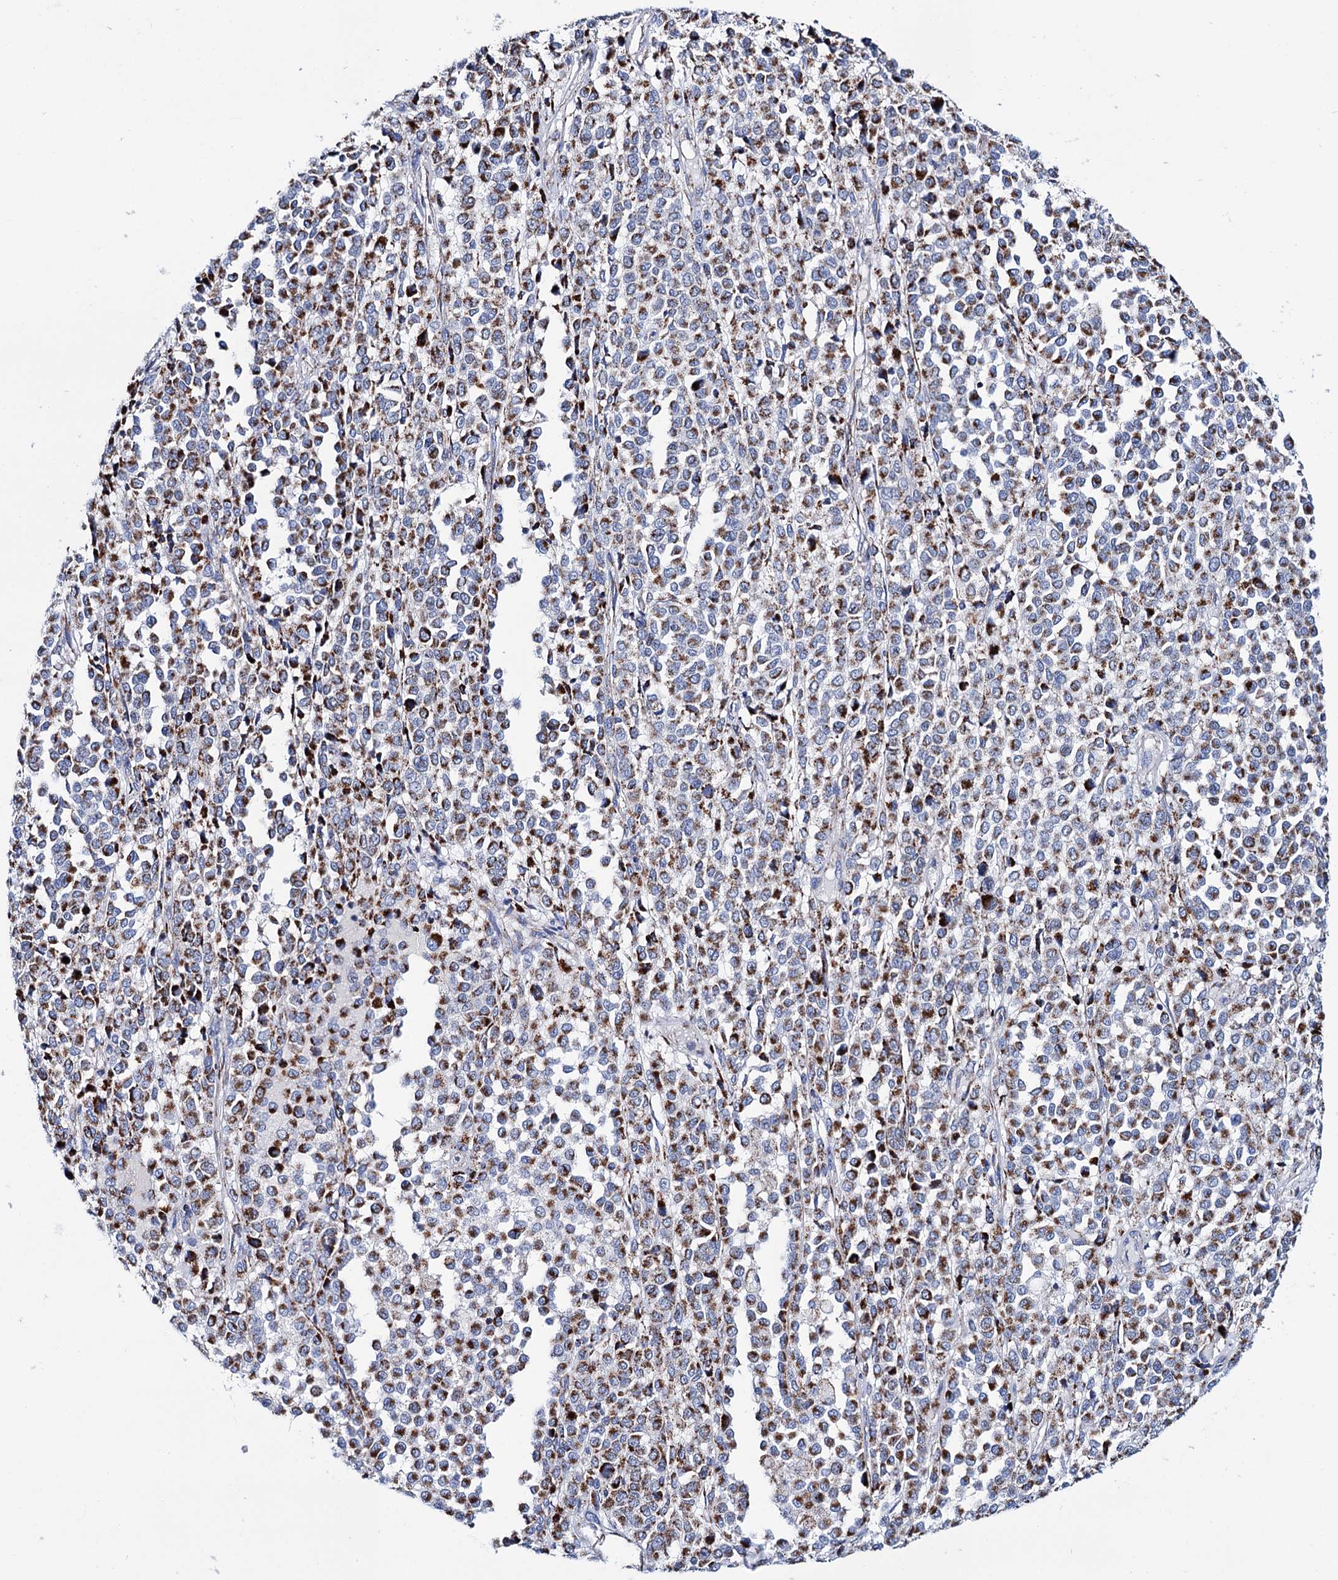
{"staining": {"intensity": "strong", "quantity": ">75%", "location": "cytoplasmic/membranous"}, "tissue": "melanoma", "cell_type": "Tumor cells", "image_type": "cancer", "snomed": [{"axis": "morphology", "description": "Malignant melanoma, Metastatic site"}, {"axis": "topography", "description": "Pancreas"}], "caption": "Human malignant melanoma (metastatic site) stained for a protein (brown) exhibits strong cytoplasmic/membranous positive expression in about >75% of tumor cells.", "gene": "UBASH3B", "patient": {"sex": "female", "age": 30}}